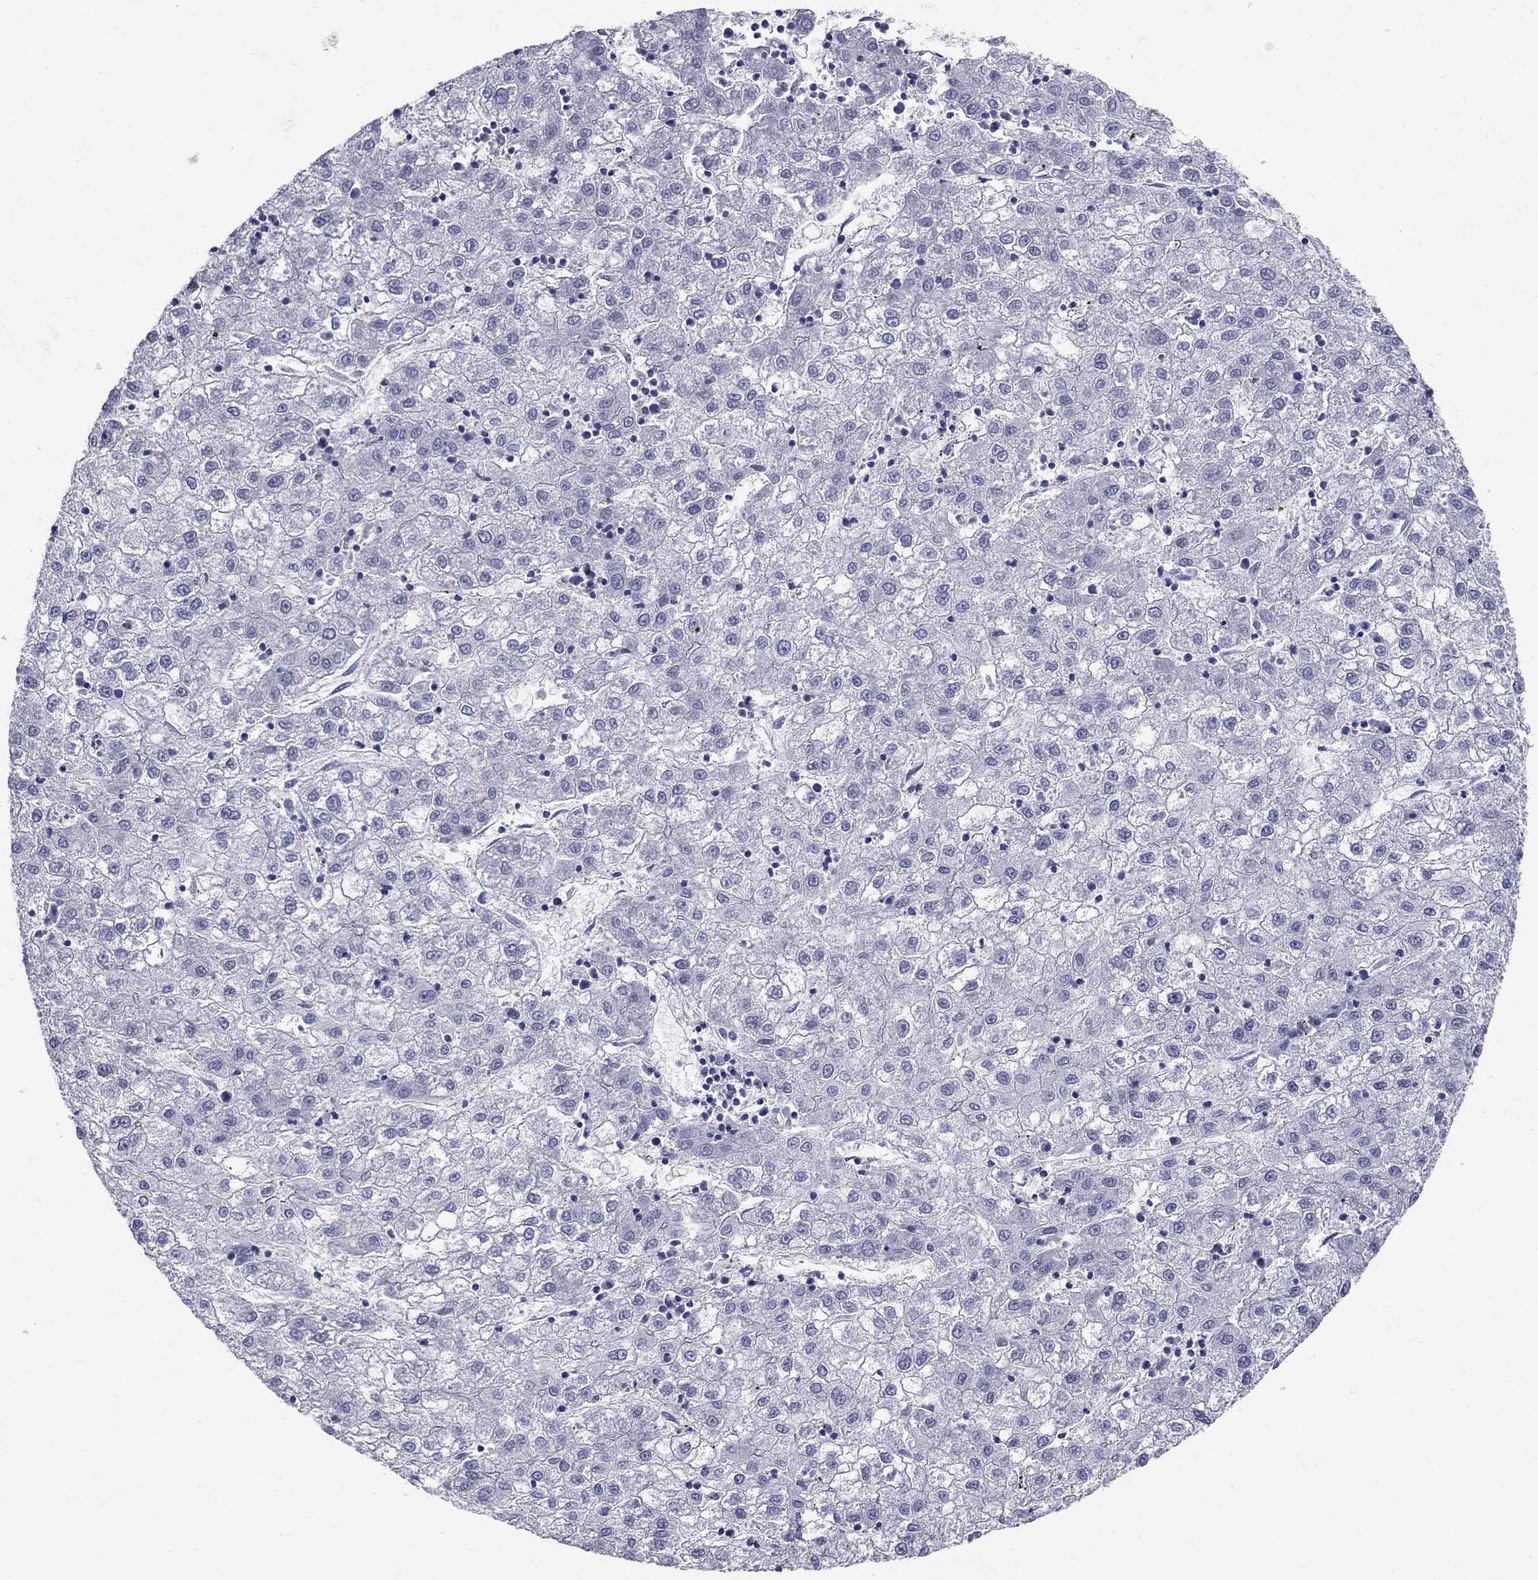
{"staining": {"intensity": "negative", "quantity": "none", "location": "none"}, "tissue": "liver cancer", "cell_type": "Tumor cells", "image_type": "cancer", "snomed": [{"axis": "morphology", "description": "Carcinoma, Hepatocellular, NOS"}, {"axis": "topography", "description": "Liver"}], "caption": "A high-resolution histopathology image shows immunohistochemistry staining of liver hepatocellular carcinoma, which exhibits no significant staining in tumor cells.", "gene": "TP53TG5", "patient": {"sex": "male", "age": 72}}